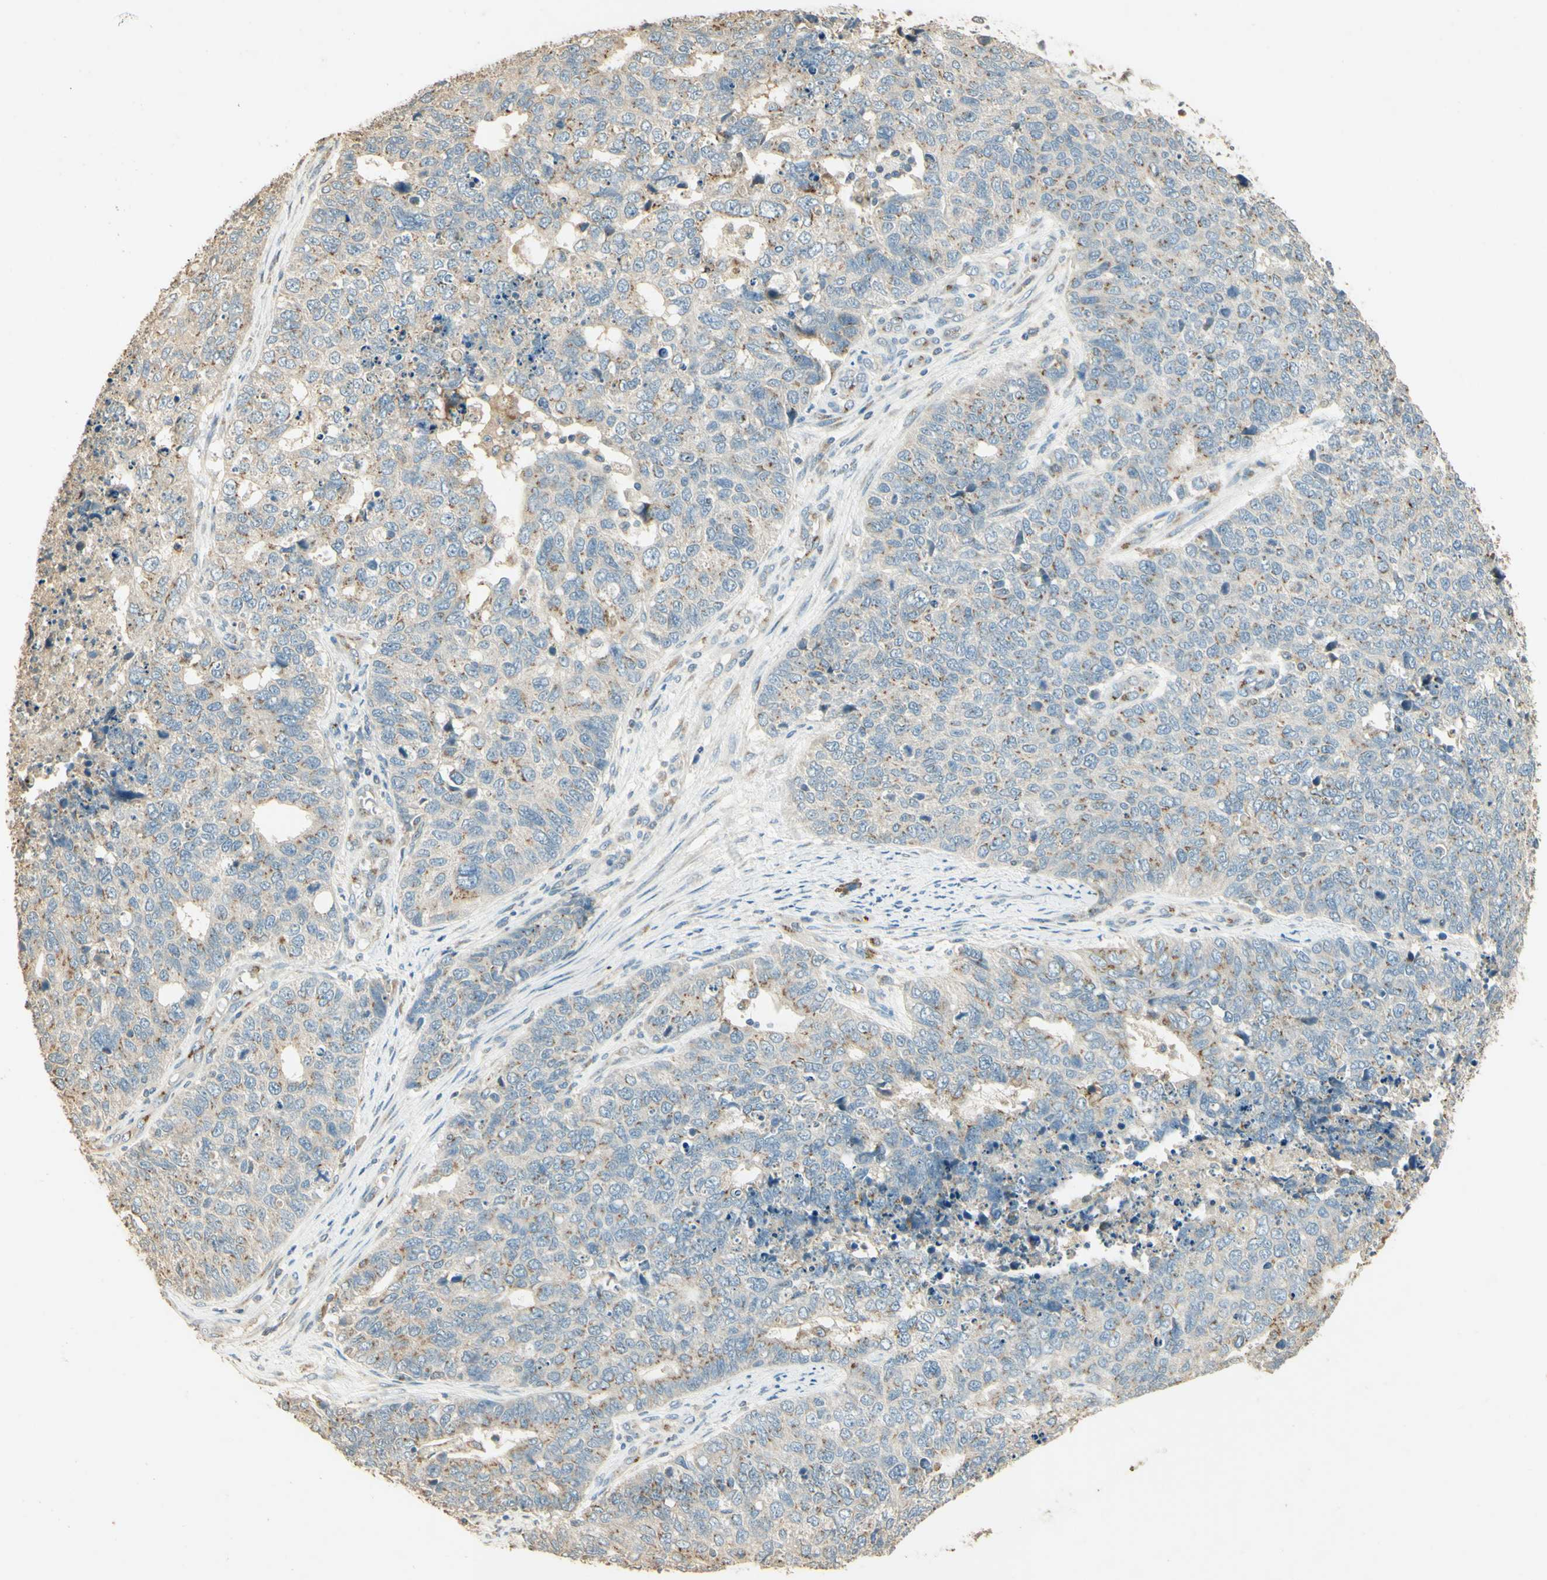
{"staining": {"intensity": "negative", "quantity": "none", "location": "none"}, "tissue": "cervical cancer", "cell_type": "Tumor cells", "image_type": "cancer", "snomed": [{"axis": "morphology", "description": "Squamous cell carcinoma, NOS"}, {"axis": "topography", "description": "Cervix"}], "caption": "Cervical cancer was stained to show a protein in brown. There is no significant expression in tumor cells.", "gene": "UXS1", "patient": {"sex": "female", "age": 63}}